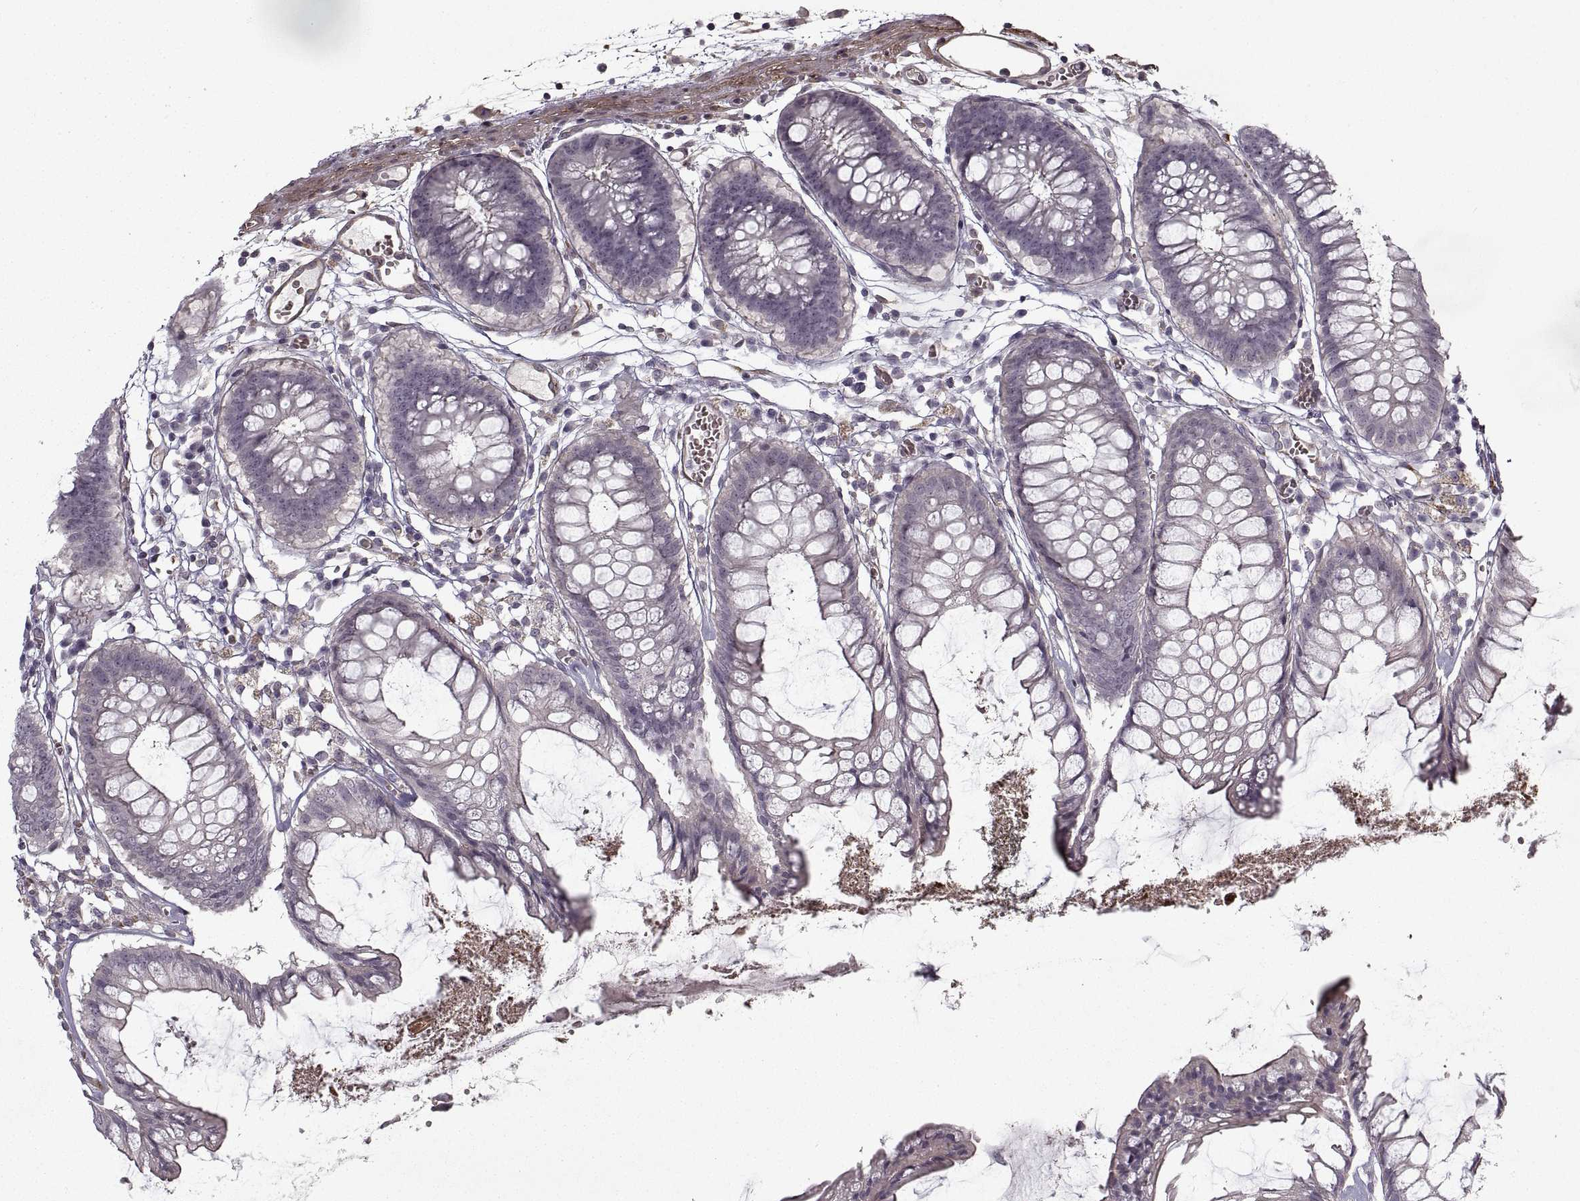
{"staining": {"intensity": "weak", "quantity": ">75%", "location": "cytoplasmic/membranous"}, "tissue": "colon", "cell_type": "Endothelial cells", "image_type": "normal", "snomed": [{"axis": "morphology", "description": "Normal tissue, NOS"}, {"axis": "morphology", "description": "Adenocarcinoma, NOS"}, {"axis": "topography", "description": "Colon"}], "caption": "The photomicrograph demonstrates immunohistochemical staining of normal colon. There is weak cytoplasmic/membranous positivity is seen in about >75% of endothelial cells.", "gene": "LAMB2", "patient": {"sex": "male", "age": 65}}